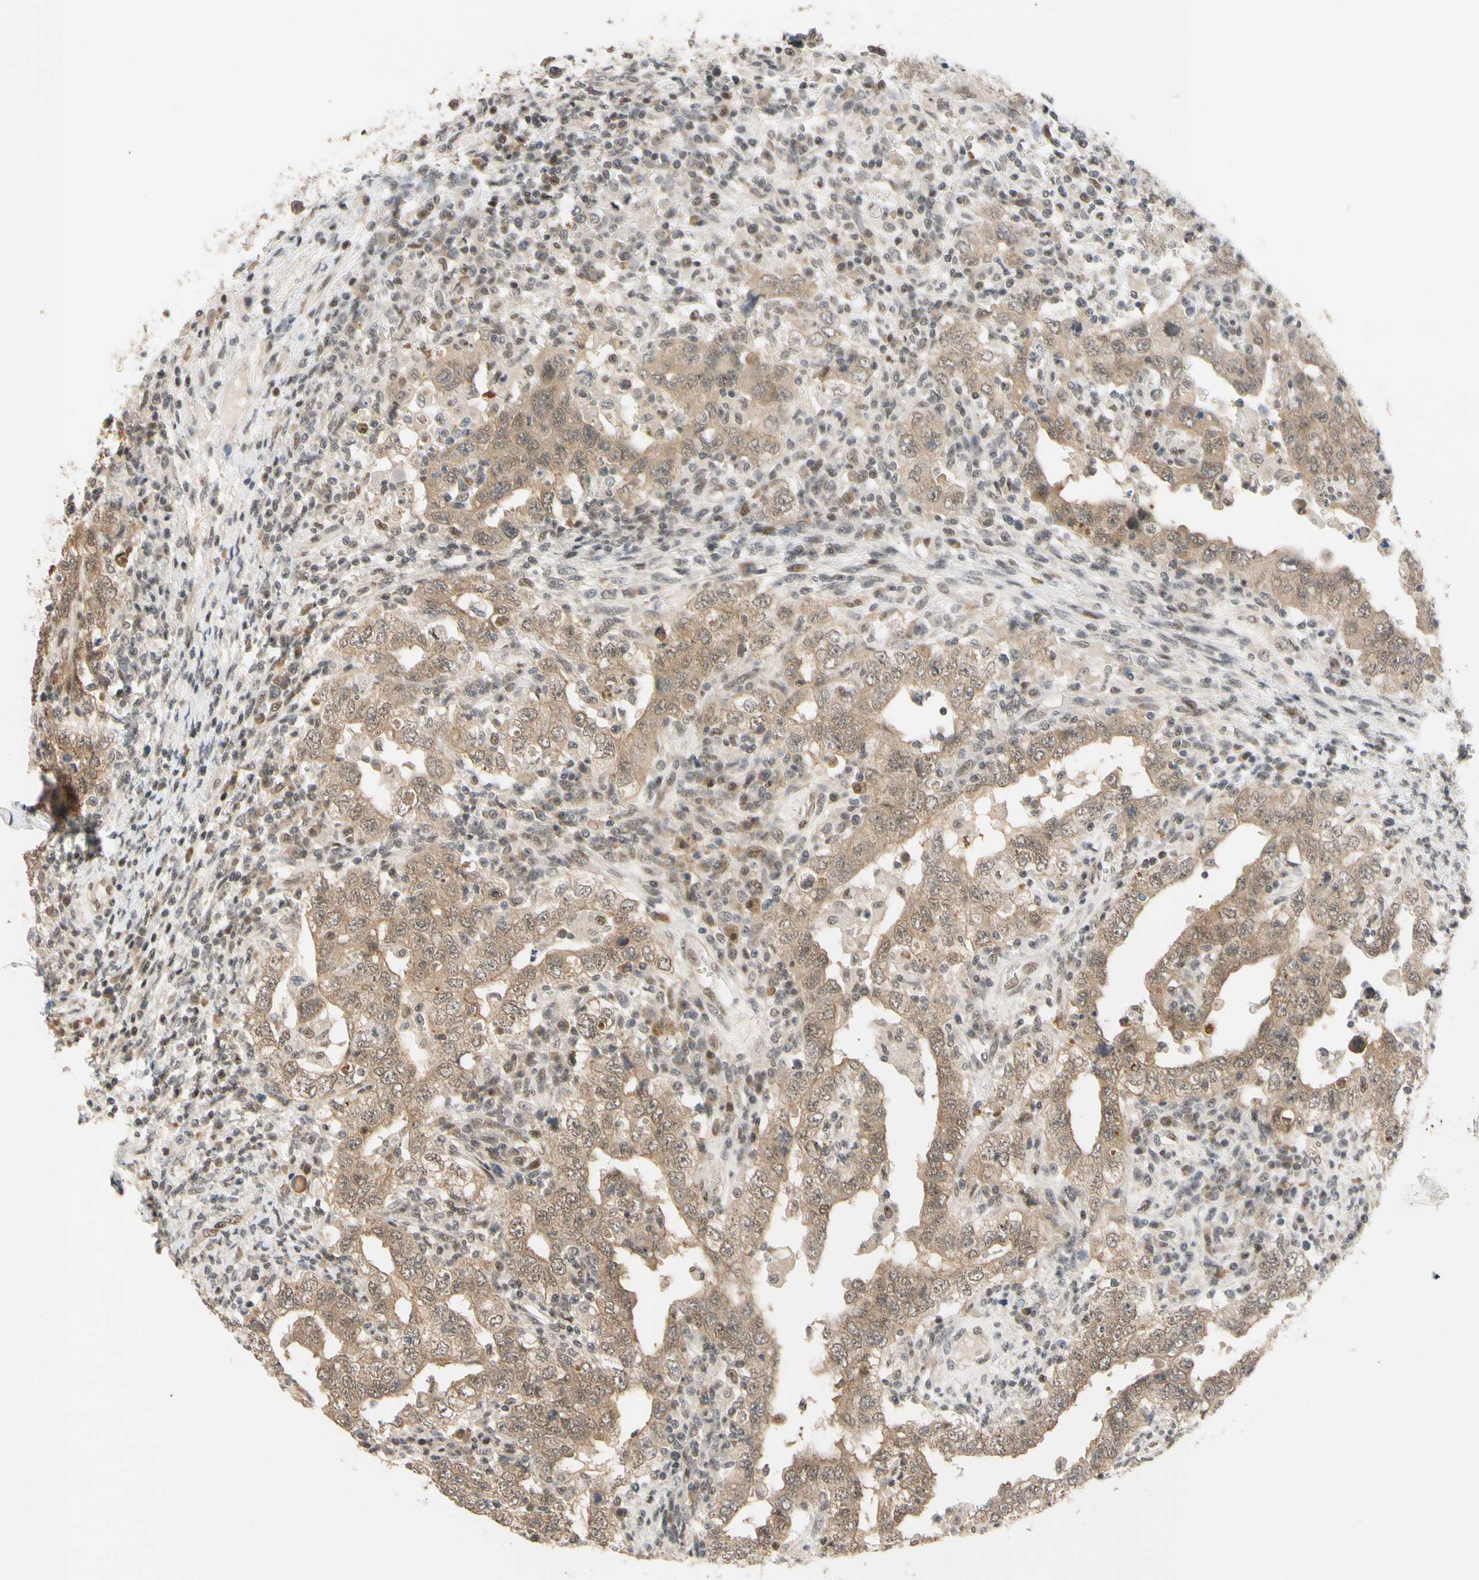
{"staining": {"intensity": "moderate", "quantity": ">75%", "location": "cytoplasmic/membranous"}, "tissue": "testis cancer", "cell_type": "Tumor cells", "image_type": "cancer", "snomed": [{"axis": "morphology", "description": "Carcinoma, Embryonal, NOS"}, {"axis": "topography", "description": "Testis"}], "caption": "Moderate cytoplasmic/membranous positivity is present in approximately >75% of tumor cells in testis cancer (embryonal carcinoma).", "gene": "TAF4", "patient": {"sex": "male", "age": 26}}